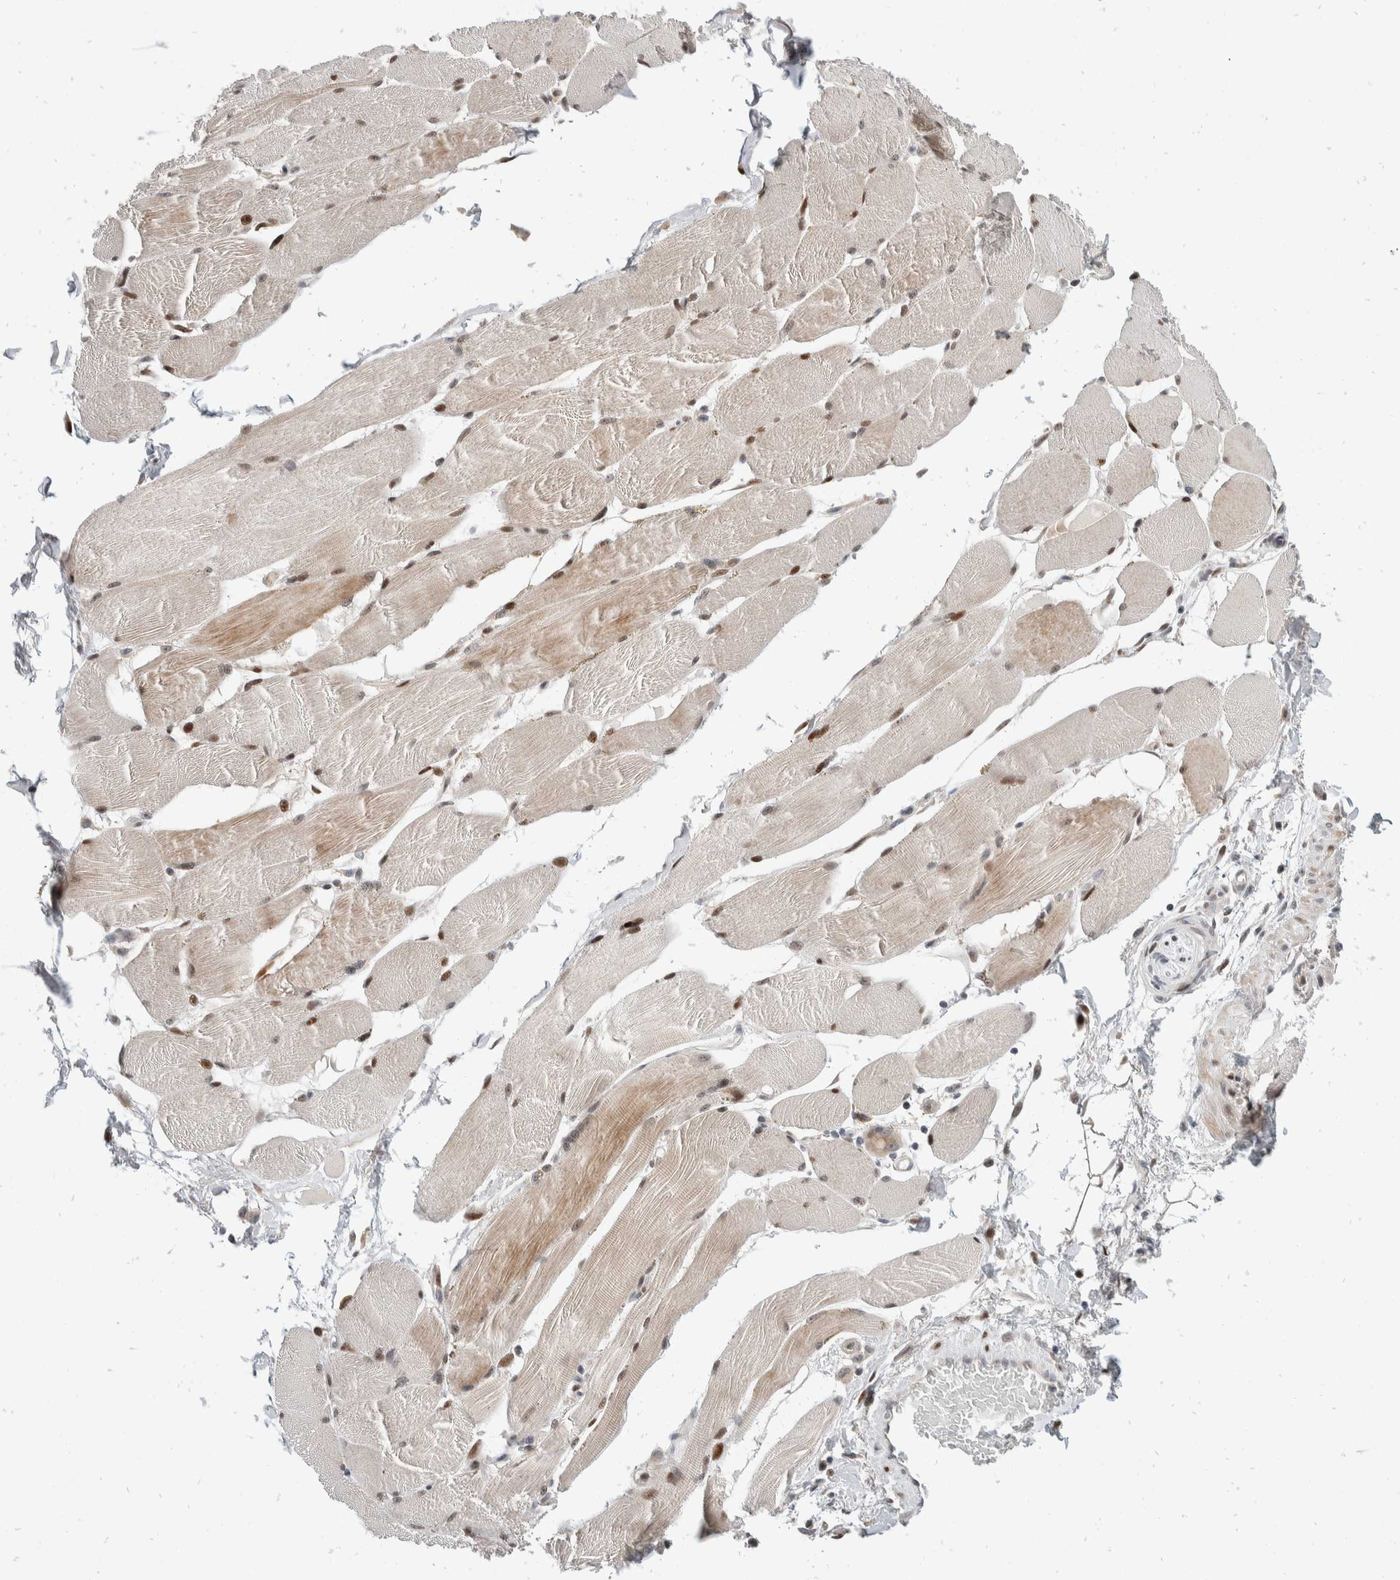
{"staining": {"intensity": "moderate", "quantity": ">75%", "location": "cytoplasmic/membranous,nuclear"}, "tissue": "skeletal muscle", "cell_type": "Myocytes", "image_type": "normal", "snomed": [{"axis": "morphology", "description": "Normal tissue, NOS"}, {"axis": "topography", "description": "Skin"}, {"axis": "topography", "description": "Skeletal muscle"}], "caption": "Skeletal muscle was stained to show a protein in brown. There is medium levels of moderate cytoplasmic/membranous,nuclear positivity in about >75% of myocytes.", "gene": "ZNF703", "patient": {"sex": "male", "age": 83}}